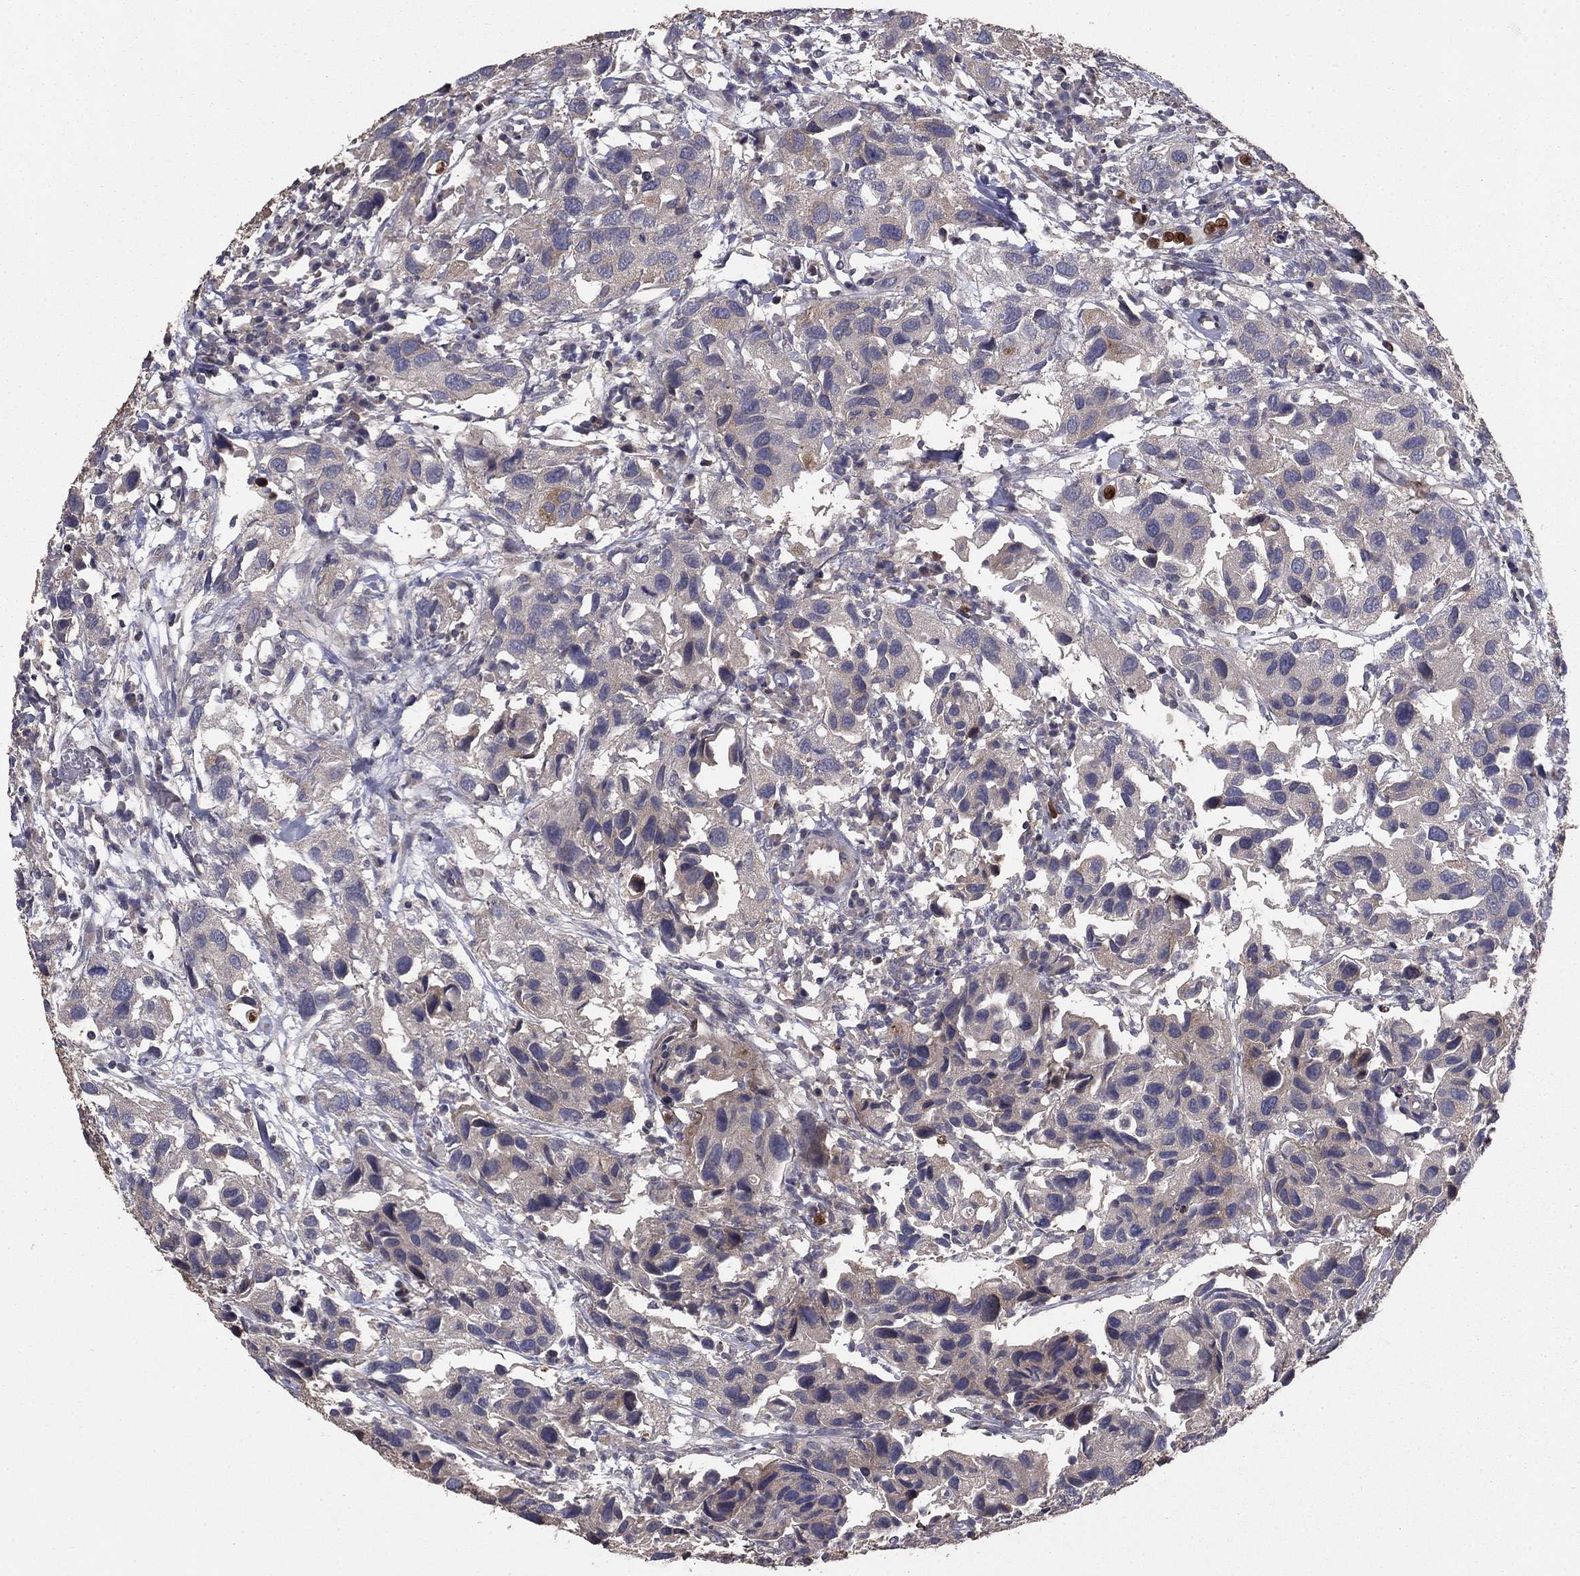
{"staining": {"intensity": "negative", "quantity": "none", "location": "none"}, "tissue": "urothelial cancer", "cell_type": "Tumor cells", "image_type": "cancer", "snomed": [{"axis": "morphology", "description": "Urothelial carcinoma, High grade"}, {"axis": "topography", "description": "Urinary bladder"}], "caption": "Immunohistochemistry histopathology image of neoplastic tissue: high-grade urothelial carcinoma stained with DAB shows no significant protein expression in tumor cells.", "gene": "GYG1", "patient": {"sex": "male", "age": 79}}